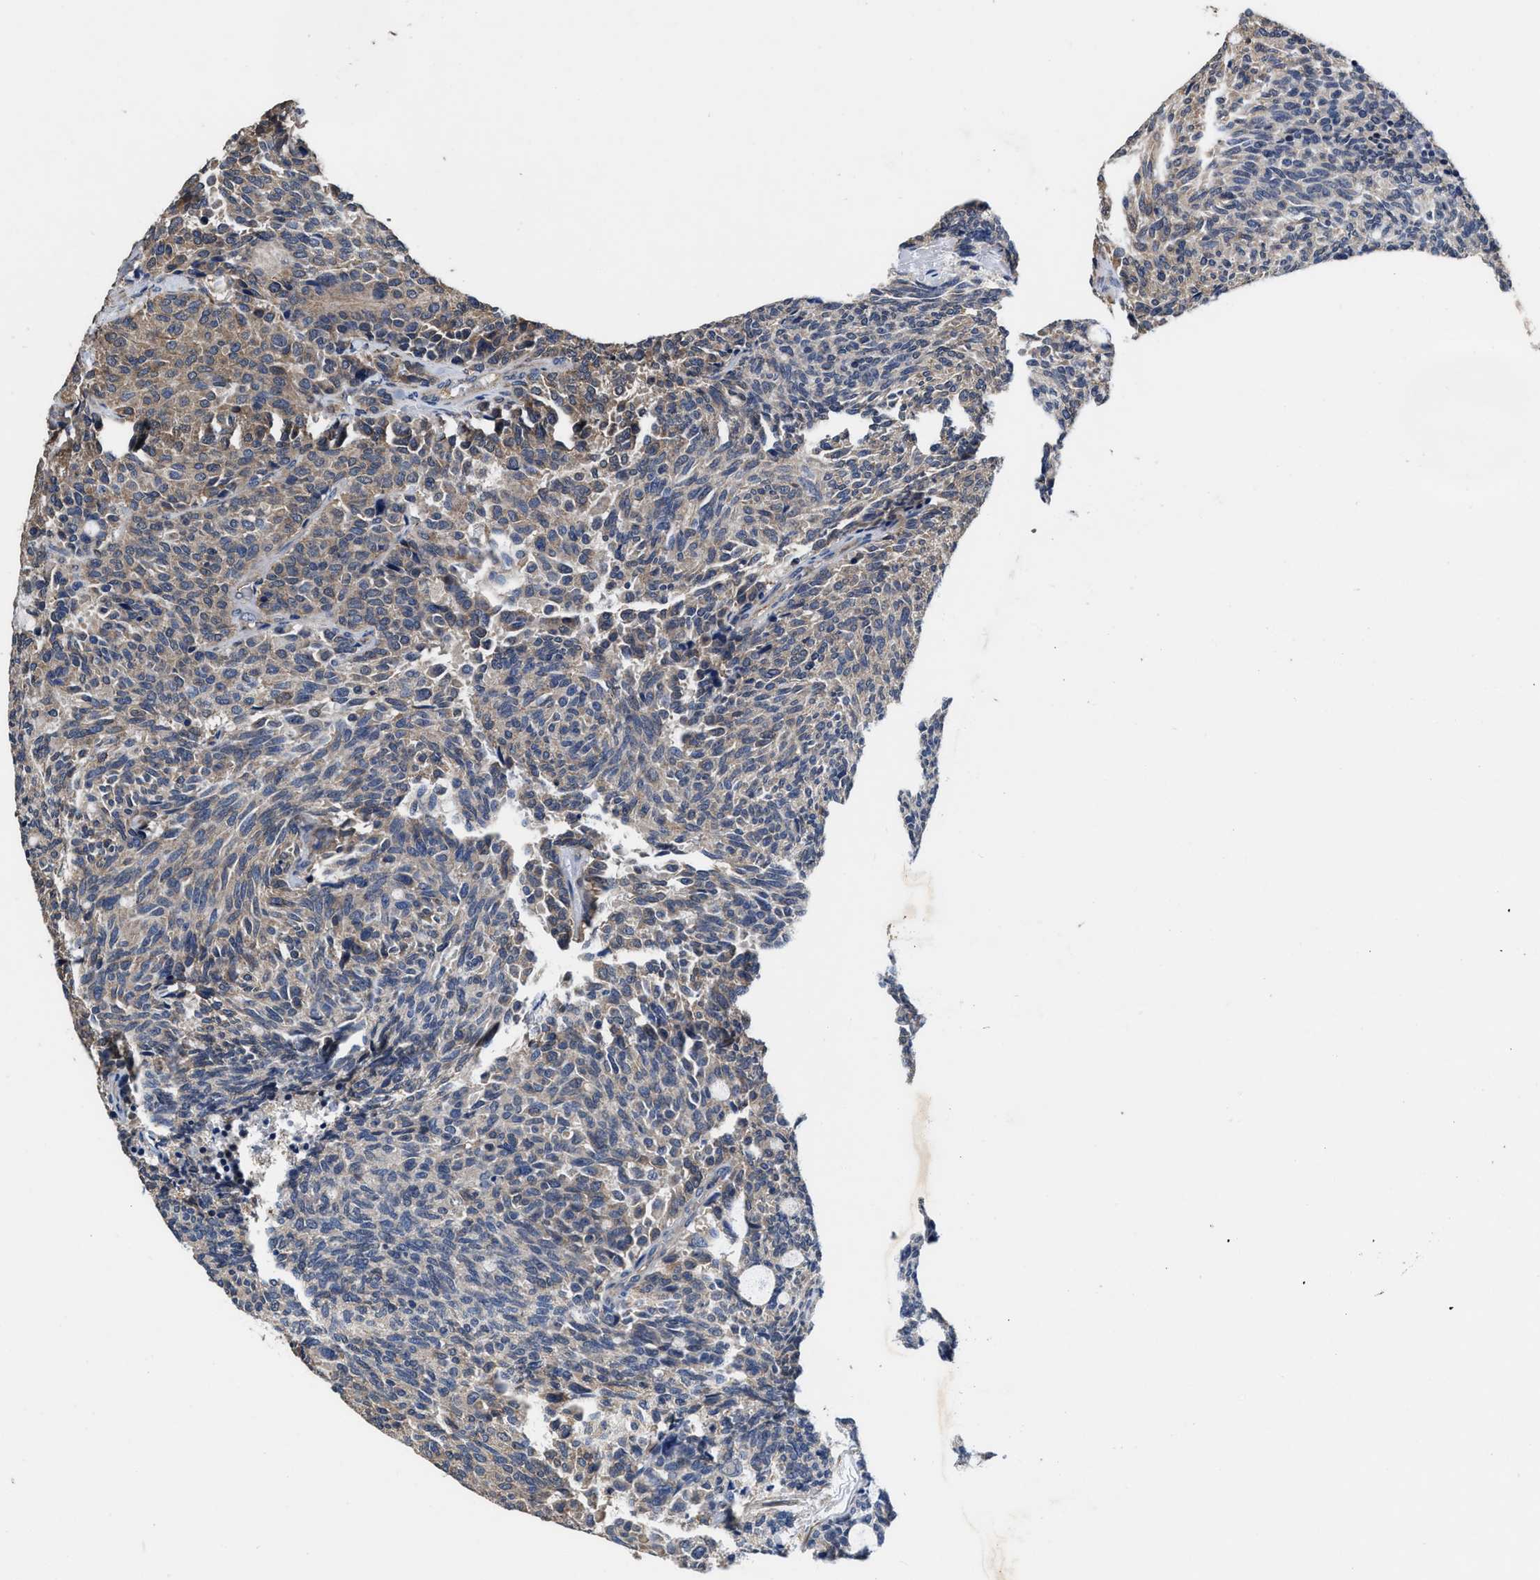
{"staining": {"intensity": "weak", "quantity": "25%-75%", "location": "cytoplasmic/membranous"}, "tissue": "carcinoid", "cell_type": "Tumor cells", "image_type": "cancer", "snomed": [{"axis": "morphology", "description": "Carcinoid, malignant, NOS"}, {"axis": "topography", "description": "Pancreas"}], "caption": "A brown stain highlights weak cytoplasmic/membranous positivity of a protein in carcinoid tumor cells.", "gene": "IDNK", "patient": {"sex": "female", "age": 54}}